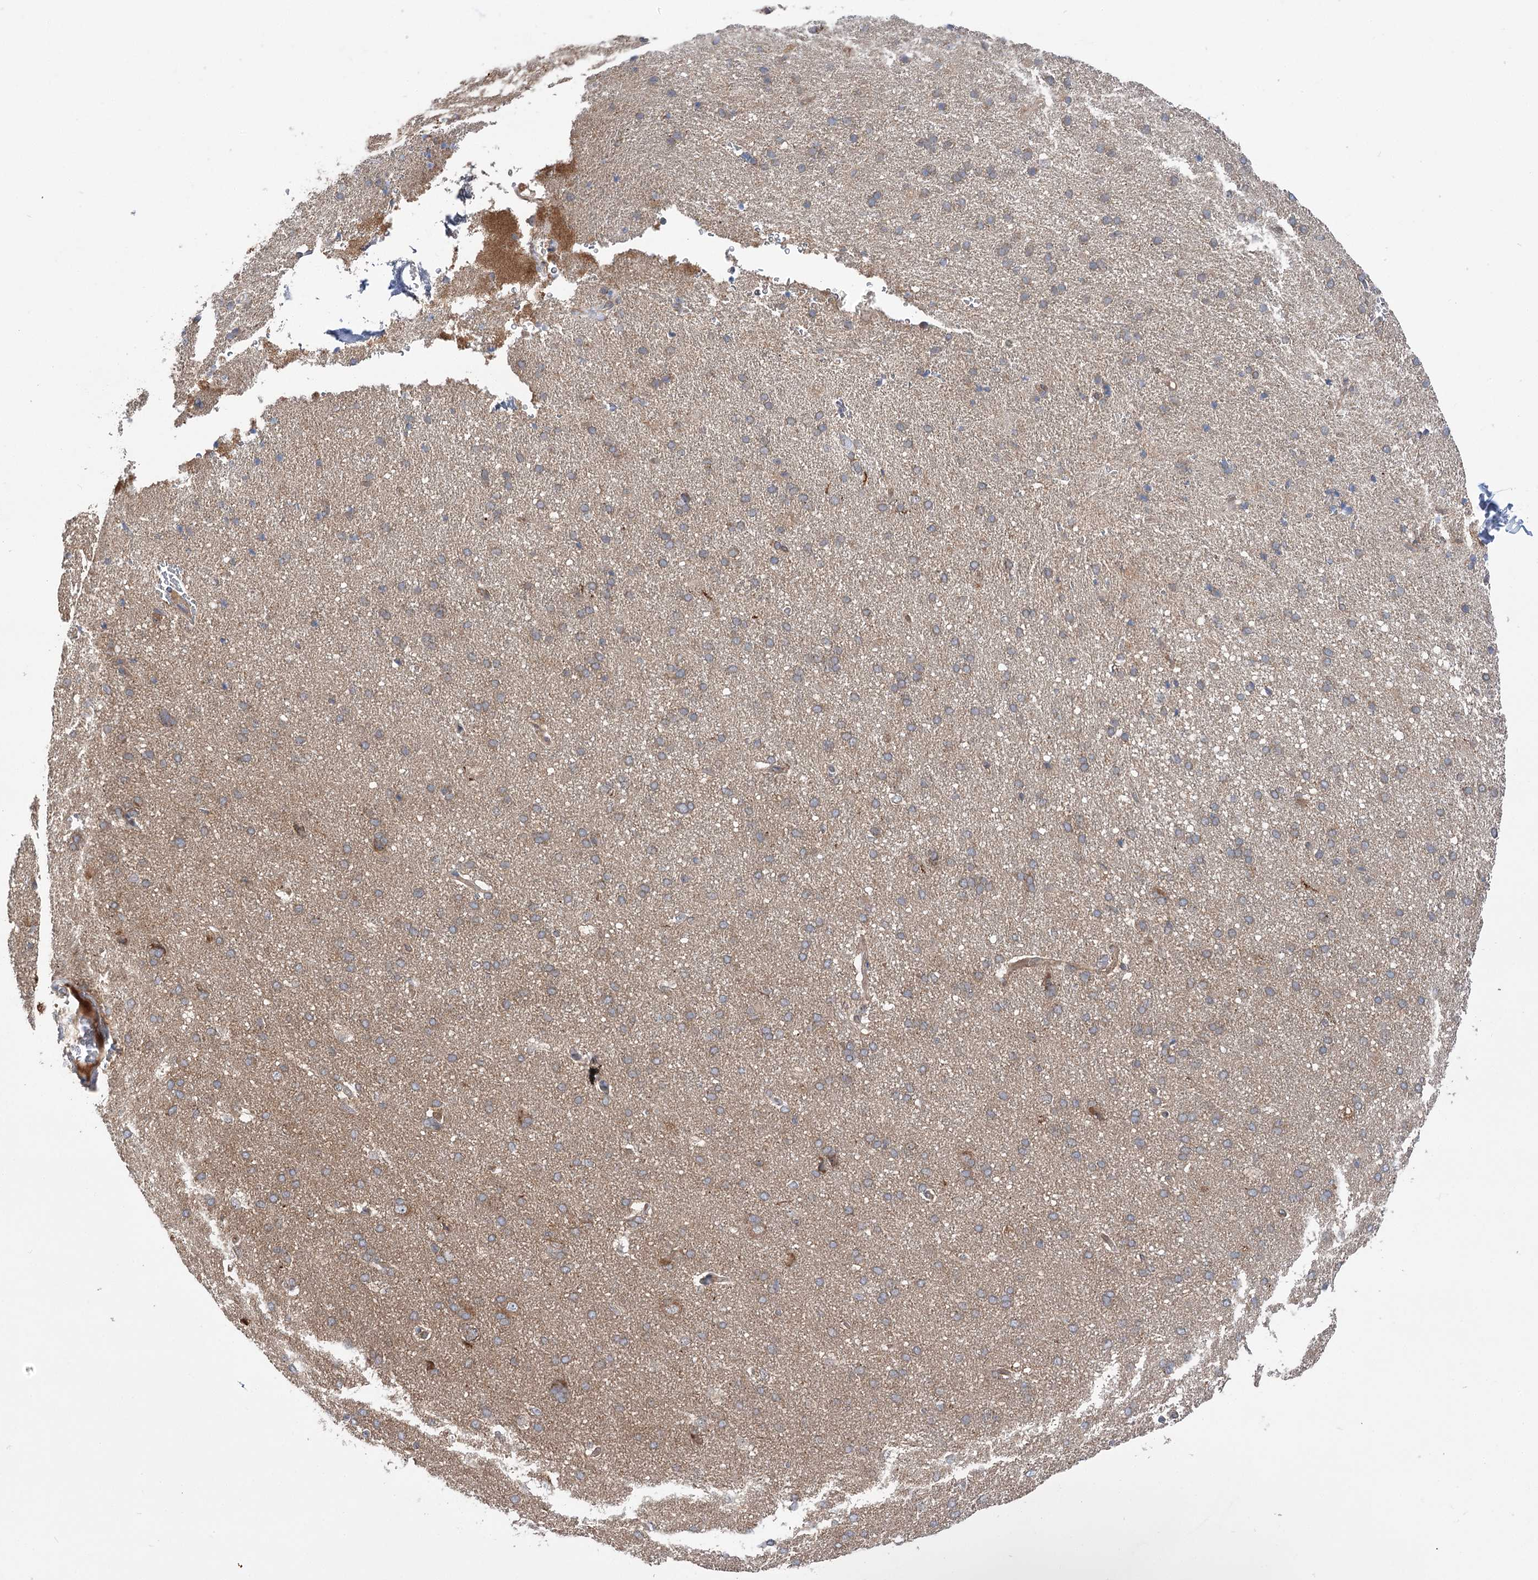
{"staining": {"intensity": "moderate", "quantity": ">75%", "location": "cytoplasmic/membranous"}, "tissue": "cerebral cortex", "cell_type": "Endothelial cells", "image_type": "normal", "snomed": [{"axis": "morphology", "description": "Normal tissue, NOS"}, {"axis": "topography", "description": "Cerebral cortex"}], "caption": "Immunohistochemical staining of unremarkable human cerebral cortex exhibits medium levels of moderate cytoplasmic/membranous staining in about >75% of endothelial cells.", "gene": "VPS37B", "patient": {"sex": "male", "age": 62}}